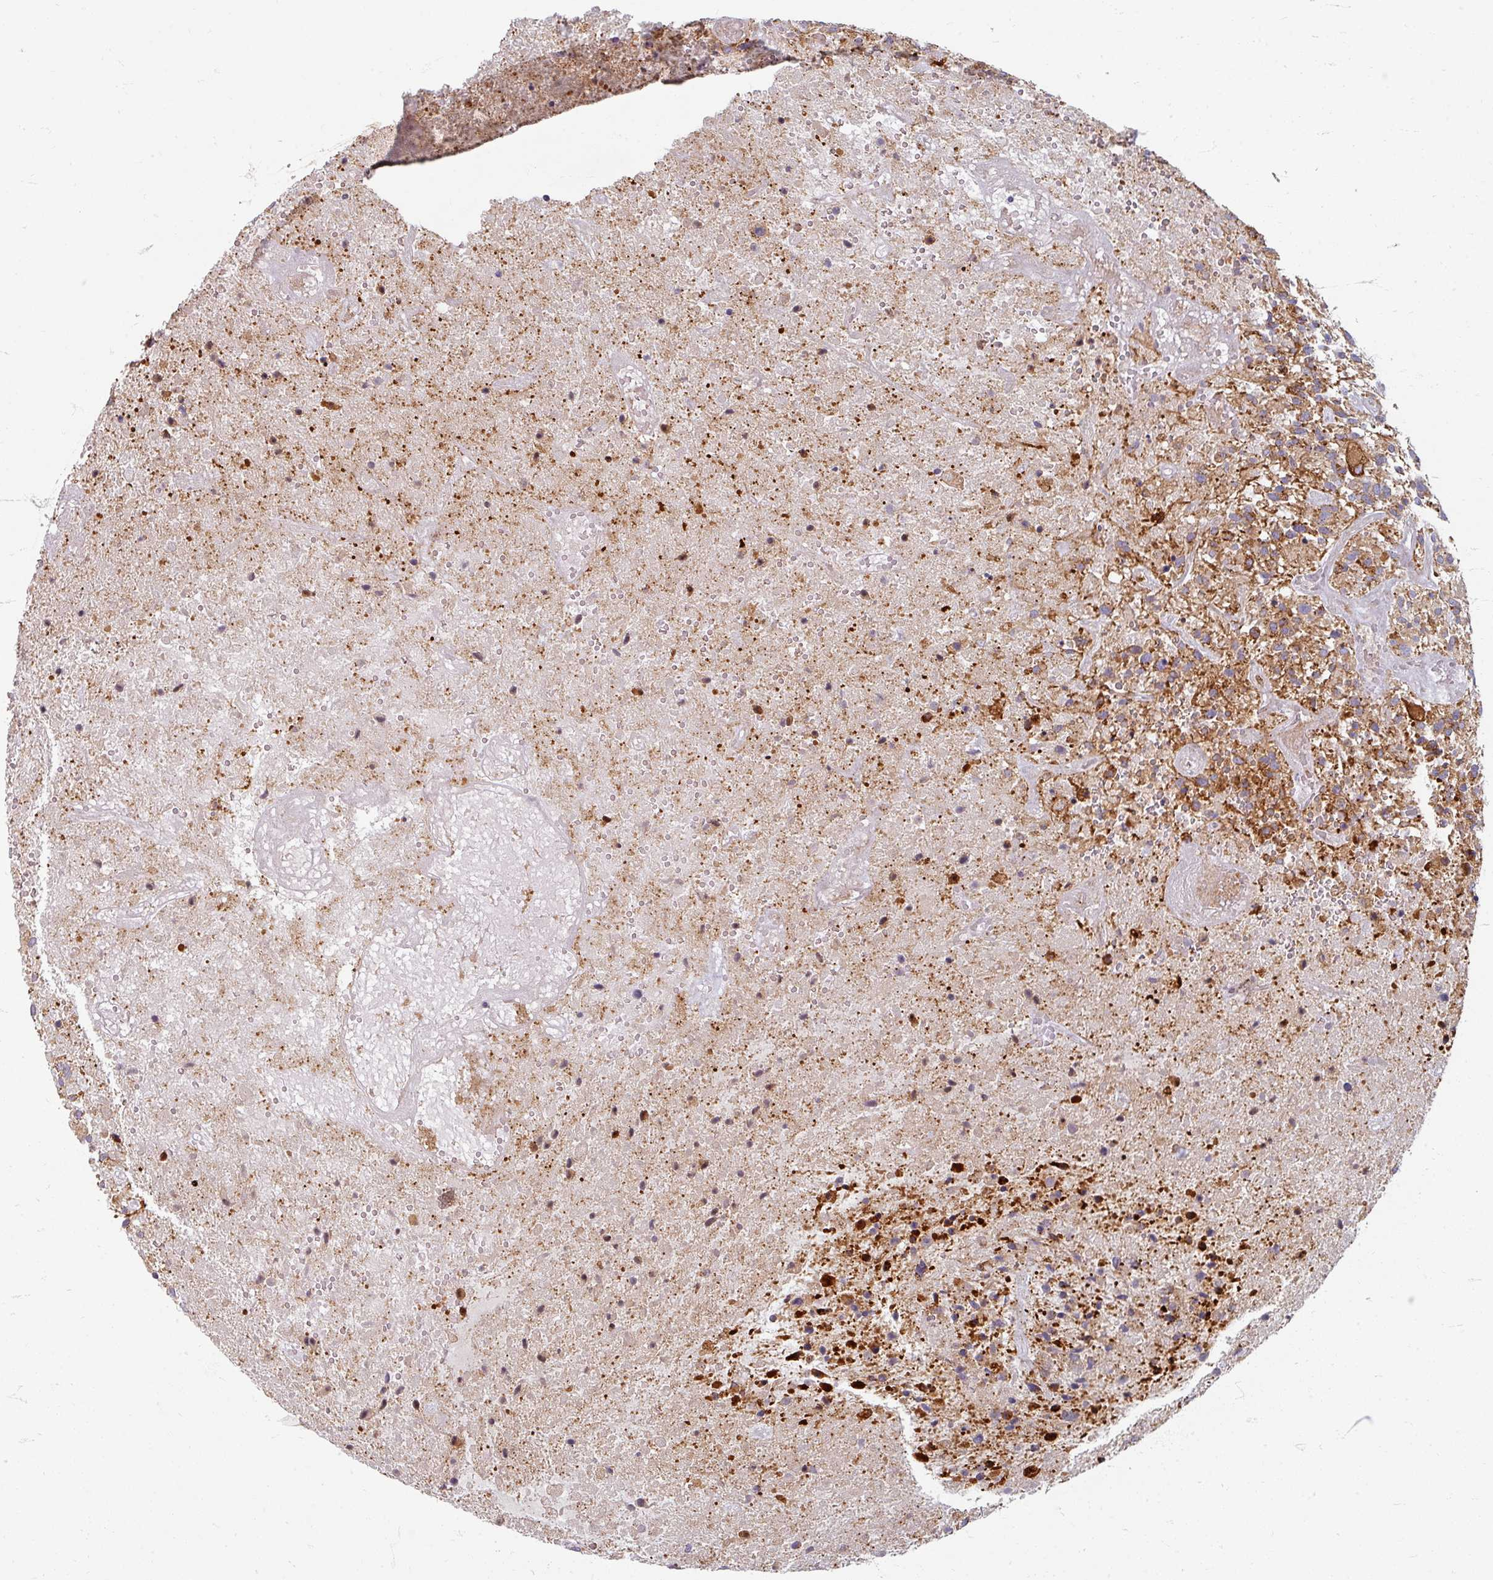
{"staining": {"intensity": "moderate", "quantity": ">75%", "location": "cytoplasmic/membranous"}, "tissue": "glioma", "cell_type": "Tumor cells", "image_type": "cancer", "snomed": [{"axis": "morphology", "description": "Glioma, malignant, High grade"}, {"axis": "topography", "description": "Brain"}], "caption": "IHC micrograph of neoplastic tissue: human glioma stained using IHC demonstrates medium levels of moderate protein expression localized specifically in the cytoplasmic/membranous of tumor cells, appearing as a cytoplasmic/membranous brown color.", "gene": "GABARAPL1", "patient": {"sex": "male", "age": 47}}